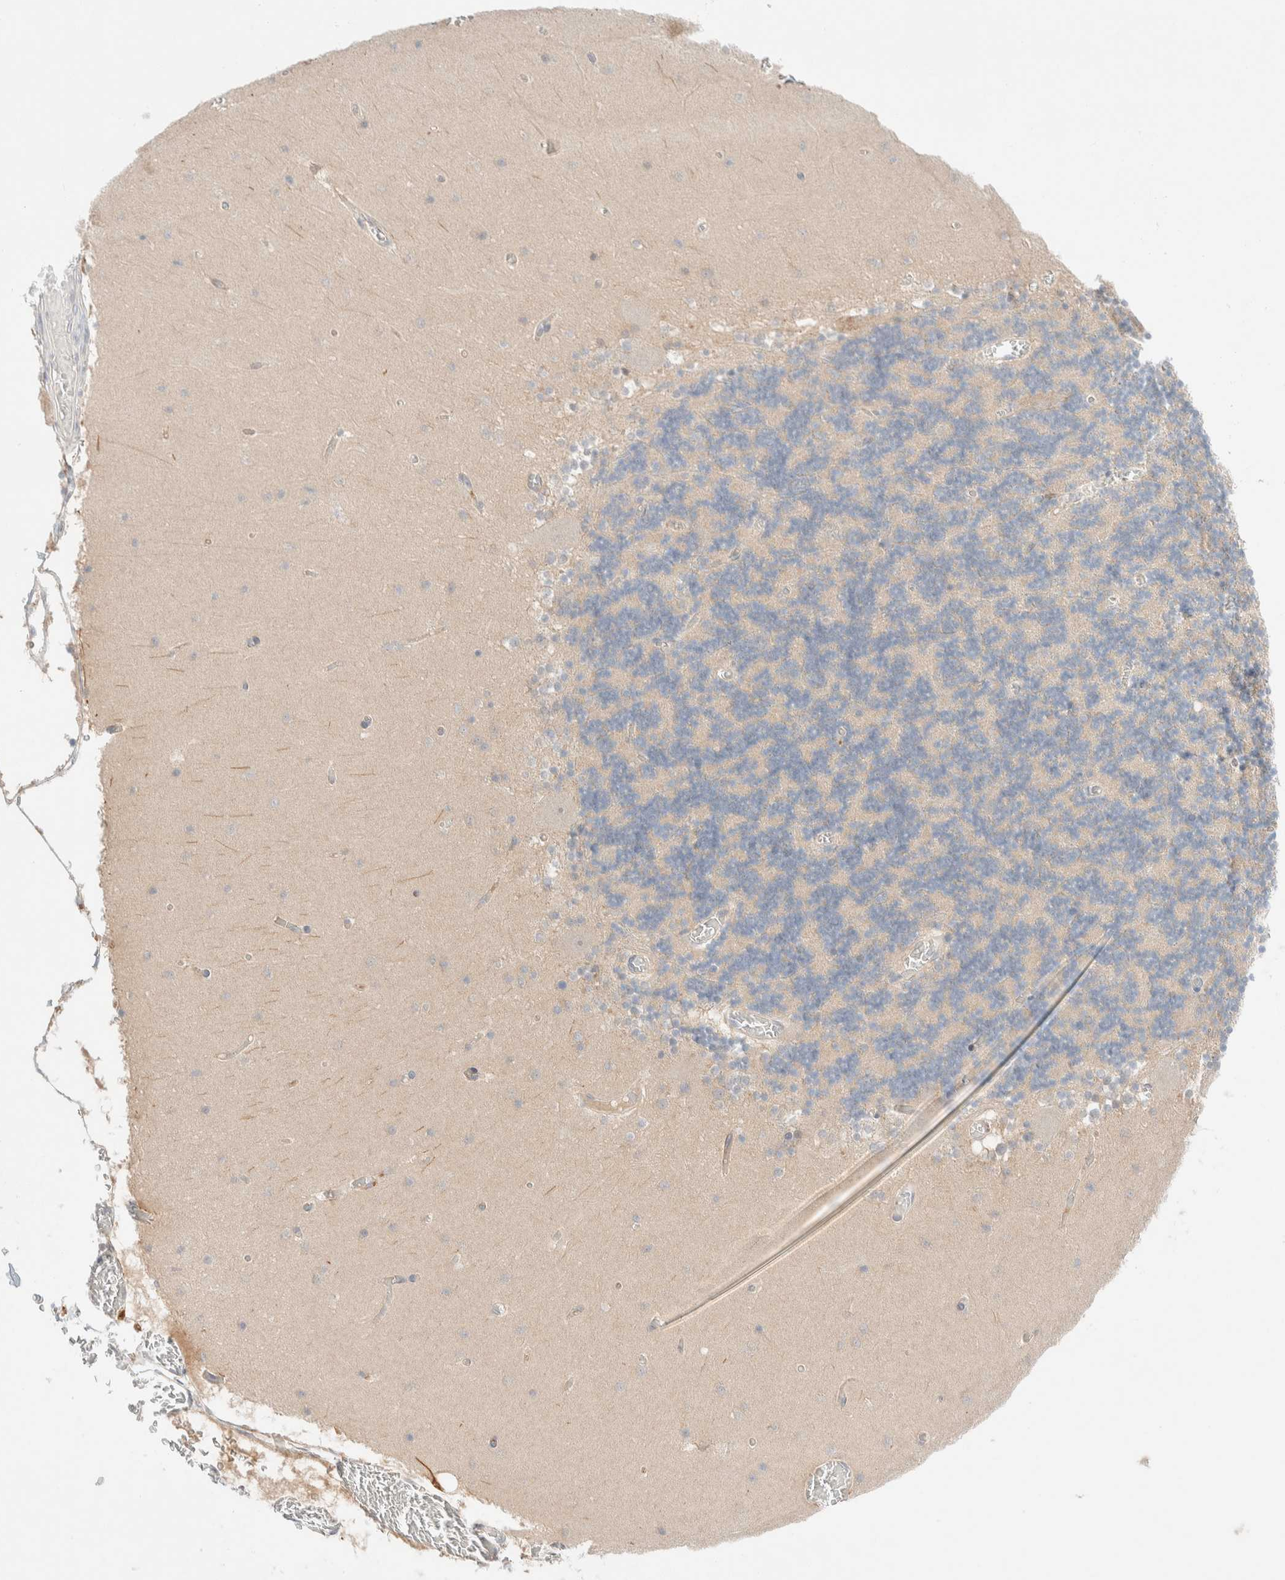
{"staining": {"intensity": "negative", "quantity": "none", "location": "none"}, "tissue": "cerebellum", "cell_type": "Cells in granular layer", "image_type": "normal", "snomed": [{"axis": "morphology", "description": "Normal tissue, NOS"}, {"axis": "topography", "description": "Cerebellum"}], "caption": "Immunohistochemistry histopathology image of unremarkable cerebellum: cerebellum stained with DAB (3,3'-diaminobenzidine) demonstrates no significant protein expression in cells in granular layer.", "gene": "CHKA", "patient": {"sex": "female", "age": 28}}